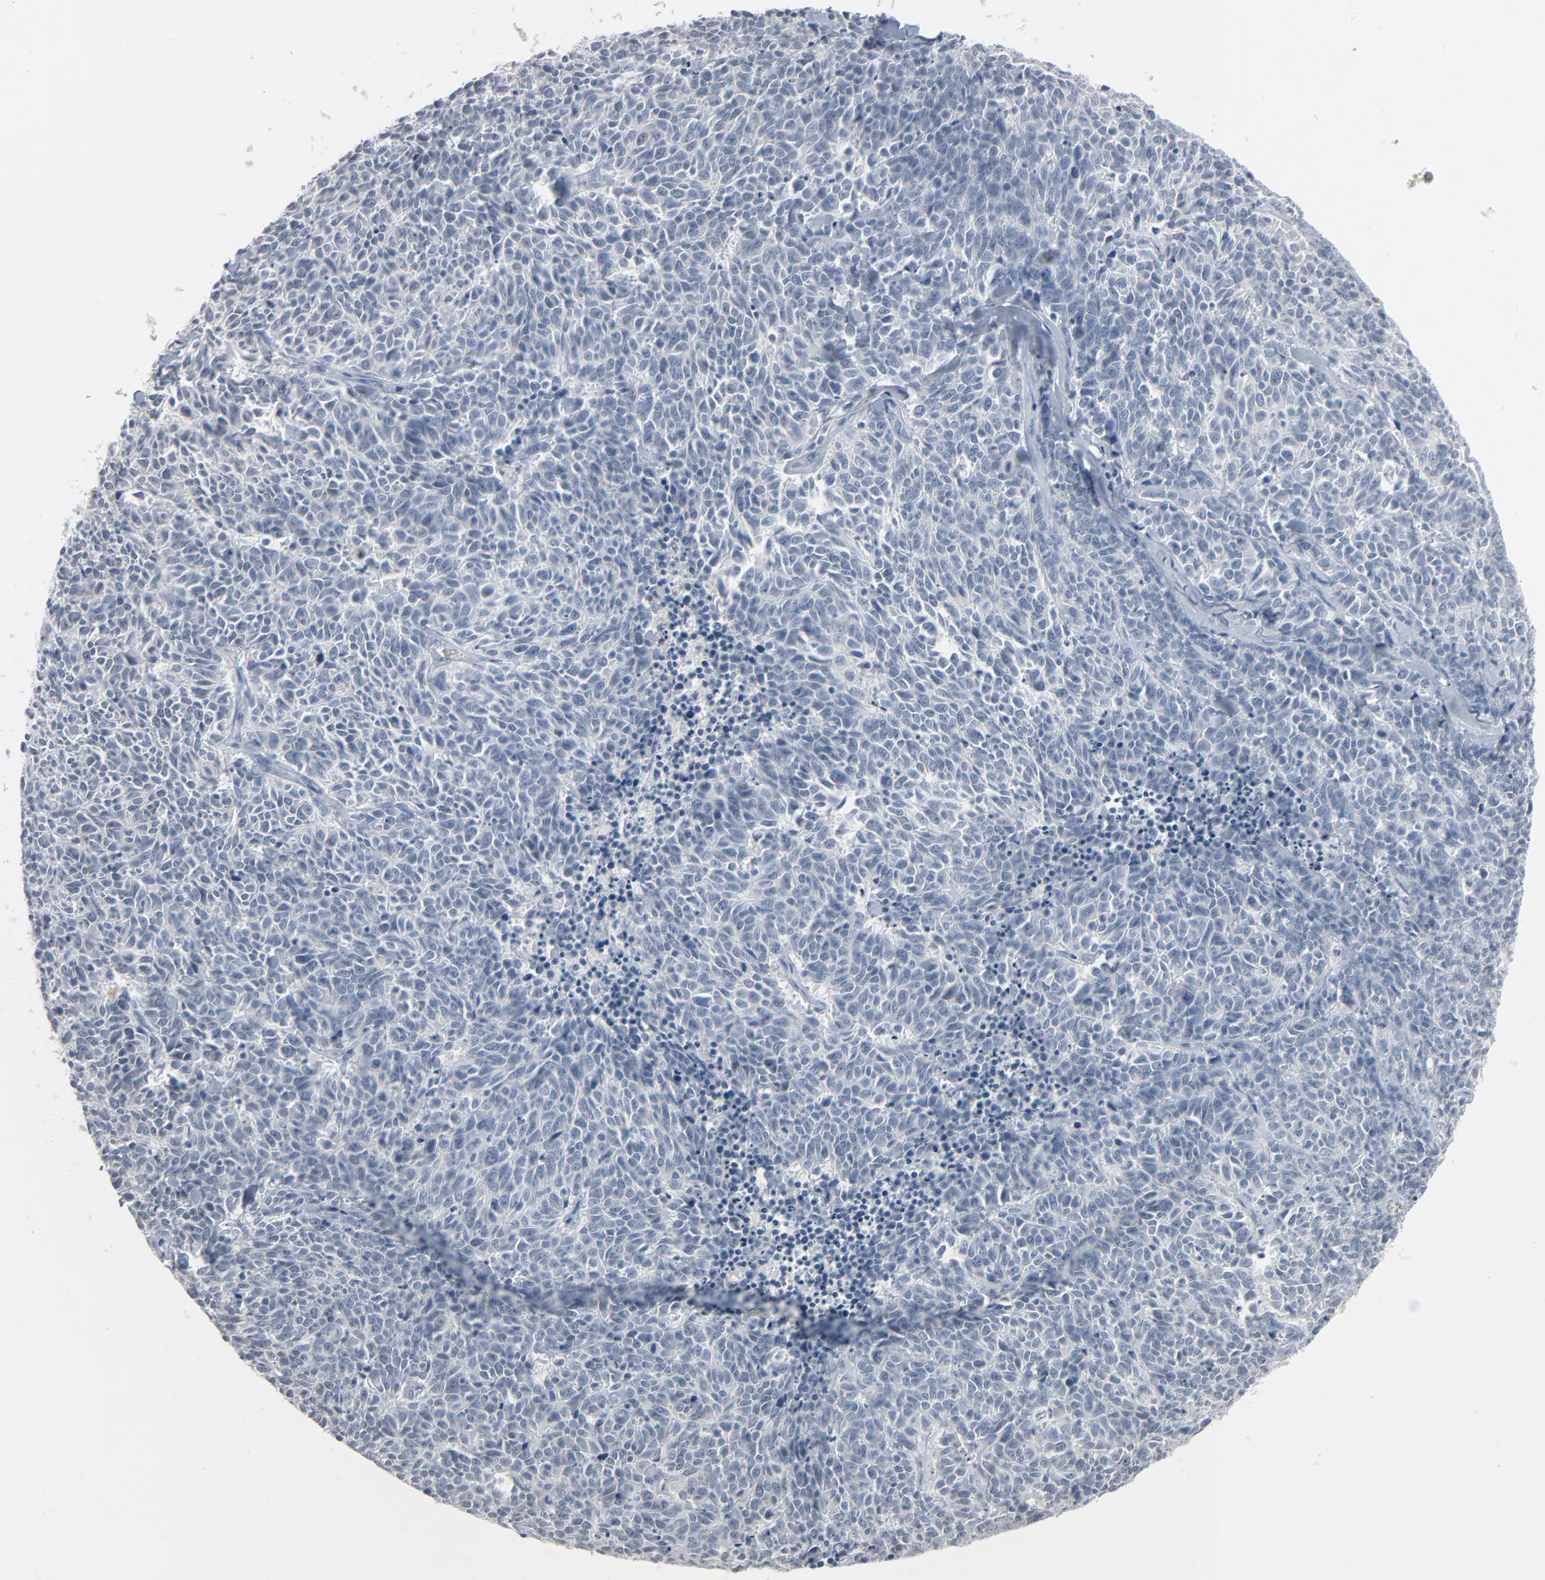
{"staining": {"intensity": "negative", "quantity": "none", "location": "none"}, "tissue": "lung cancer", "cell_type": "Tumor cells", "image_type": "cancer", "snomed": [{"axis": "morphology", "description": "Neoplasm, malignant, NOS"}, {"axis": "topography", "description": "Lung"}], "caption": "Lung cancer (malignant neoplasm) was stained to show a protein in brown. There is no significant expression in tumor cells.", "gene": "SAGE1", "patient": {"sex": "female", "age": 58}}